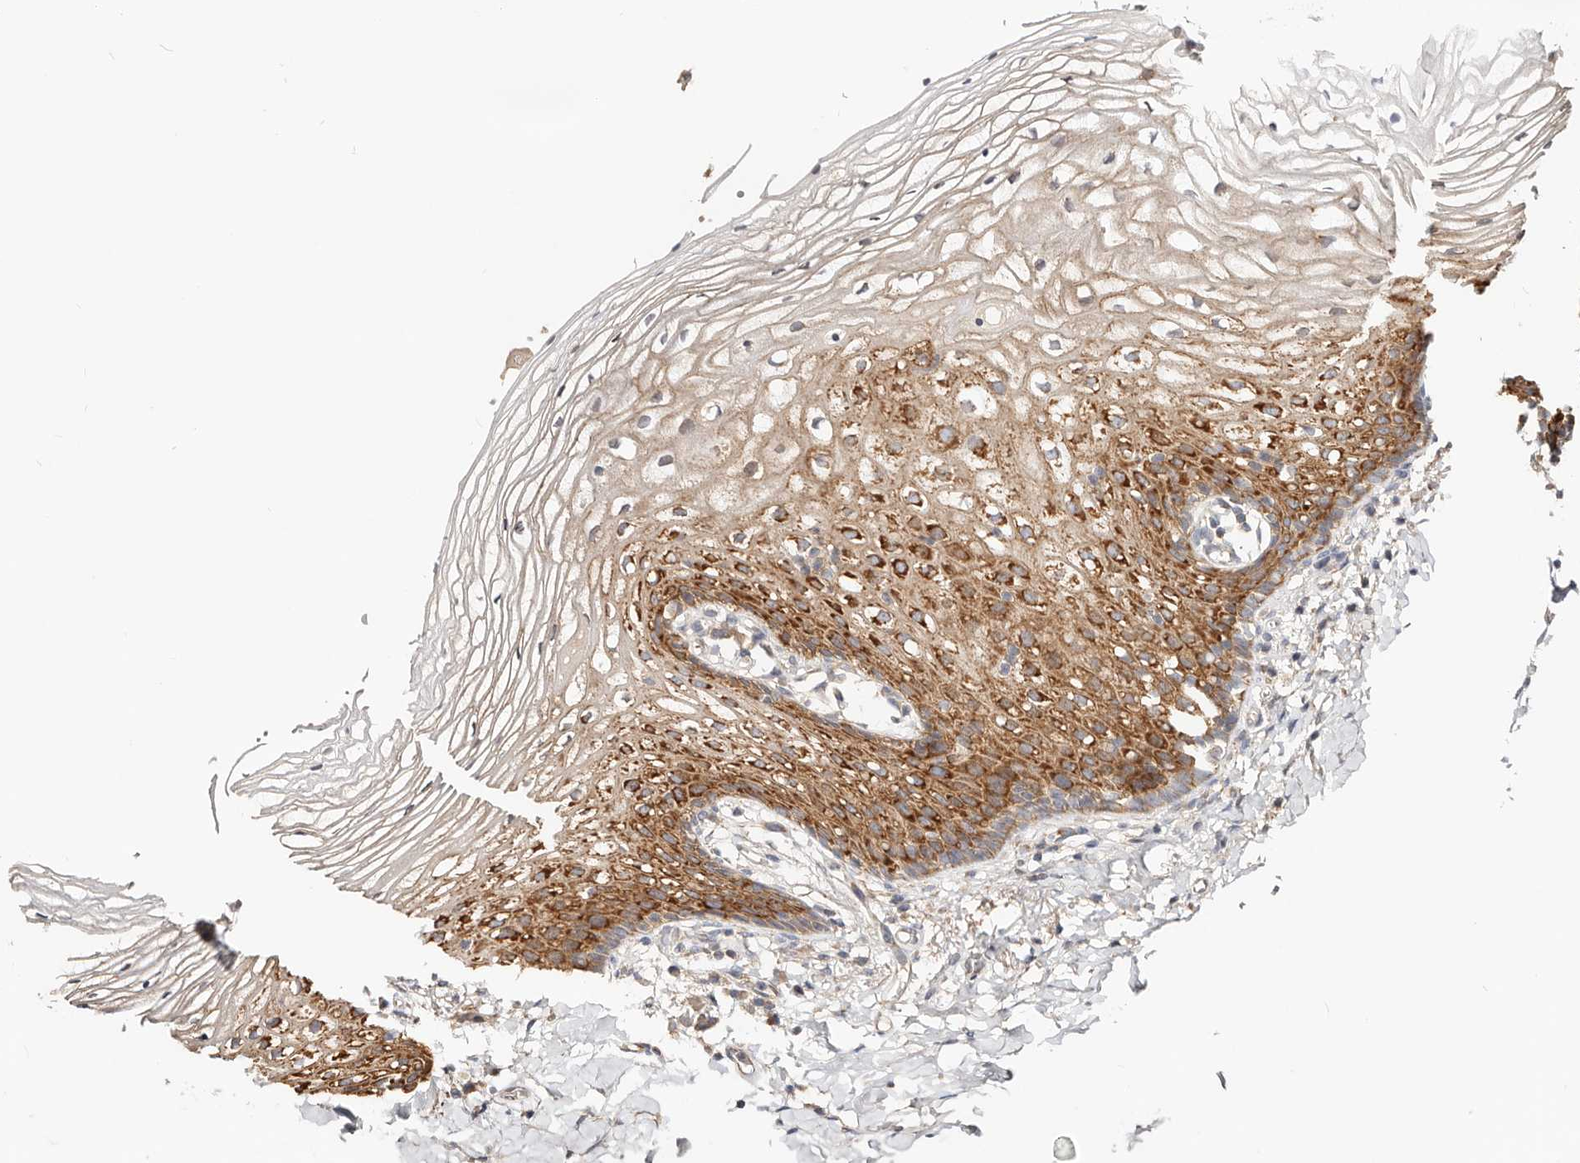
{"staining": {"intensity": "moderate", "quantity": ">75%", "location": "cytoplasmic/membranous"}, "tissue": "vagina", "cell_type": "Squamous epithelial cells", "image_type": "normal", "snomed": [{"axis": "morphology", "description": "Normal tissue, NOS"}, {"axis": "topography", "description": "Vagina"}], "caption": "A photomicrograph of vagina stained for a protein shows moderate cytoplasmic/membranous brown staining in squamous epithelial cells. Nuclei are stained in blue.", "gene": "GNA13", "patient": {"sex": "female", "age": 60}}